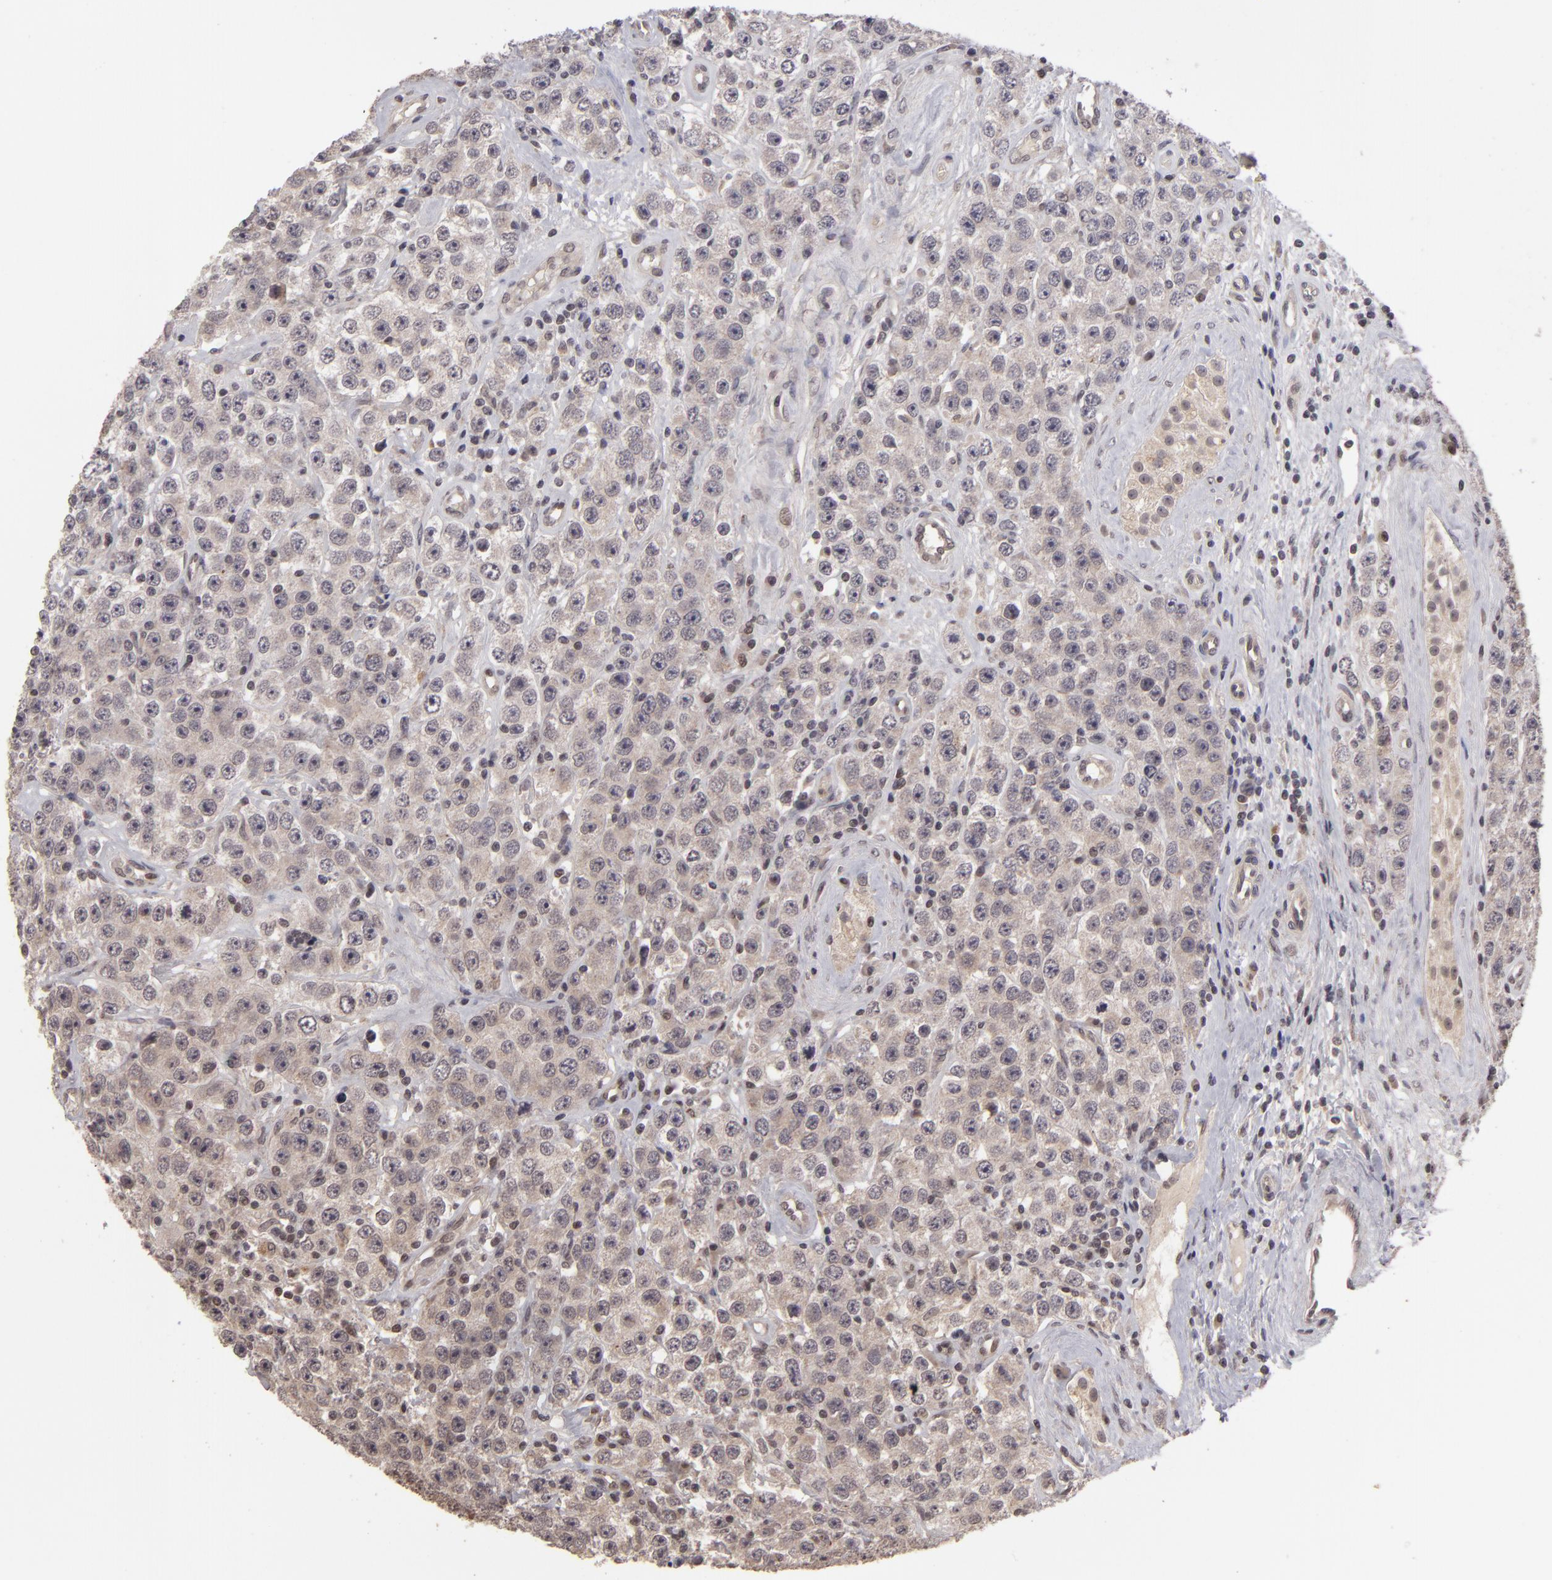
{"staining": {"intensity": "negative", "quantity": "none", "location": "none"}, "tissue": "testis cancer", "cell_type": "Tumor cells", "image_type": "cancer", "snomed": [{"axis": "morphology", "description": "Seminoma, NOS"}, {"axis": "topography", "description": "Testis"}], "caption": "The immunohistochemistry image has no significant staining in tumor cells of seminoma (testis) tissue.", "gene": "DFFA", "patient": {"sex": "male", "age": 52}}